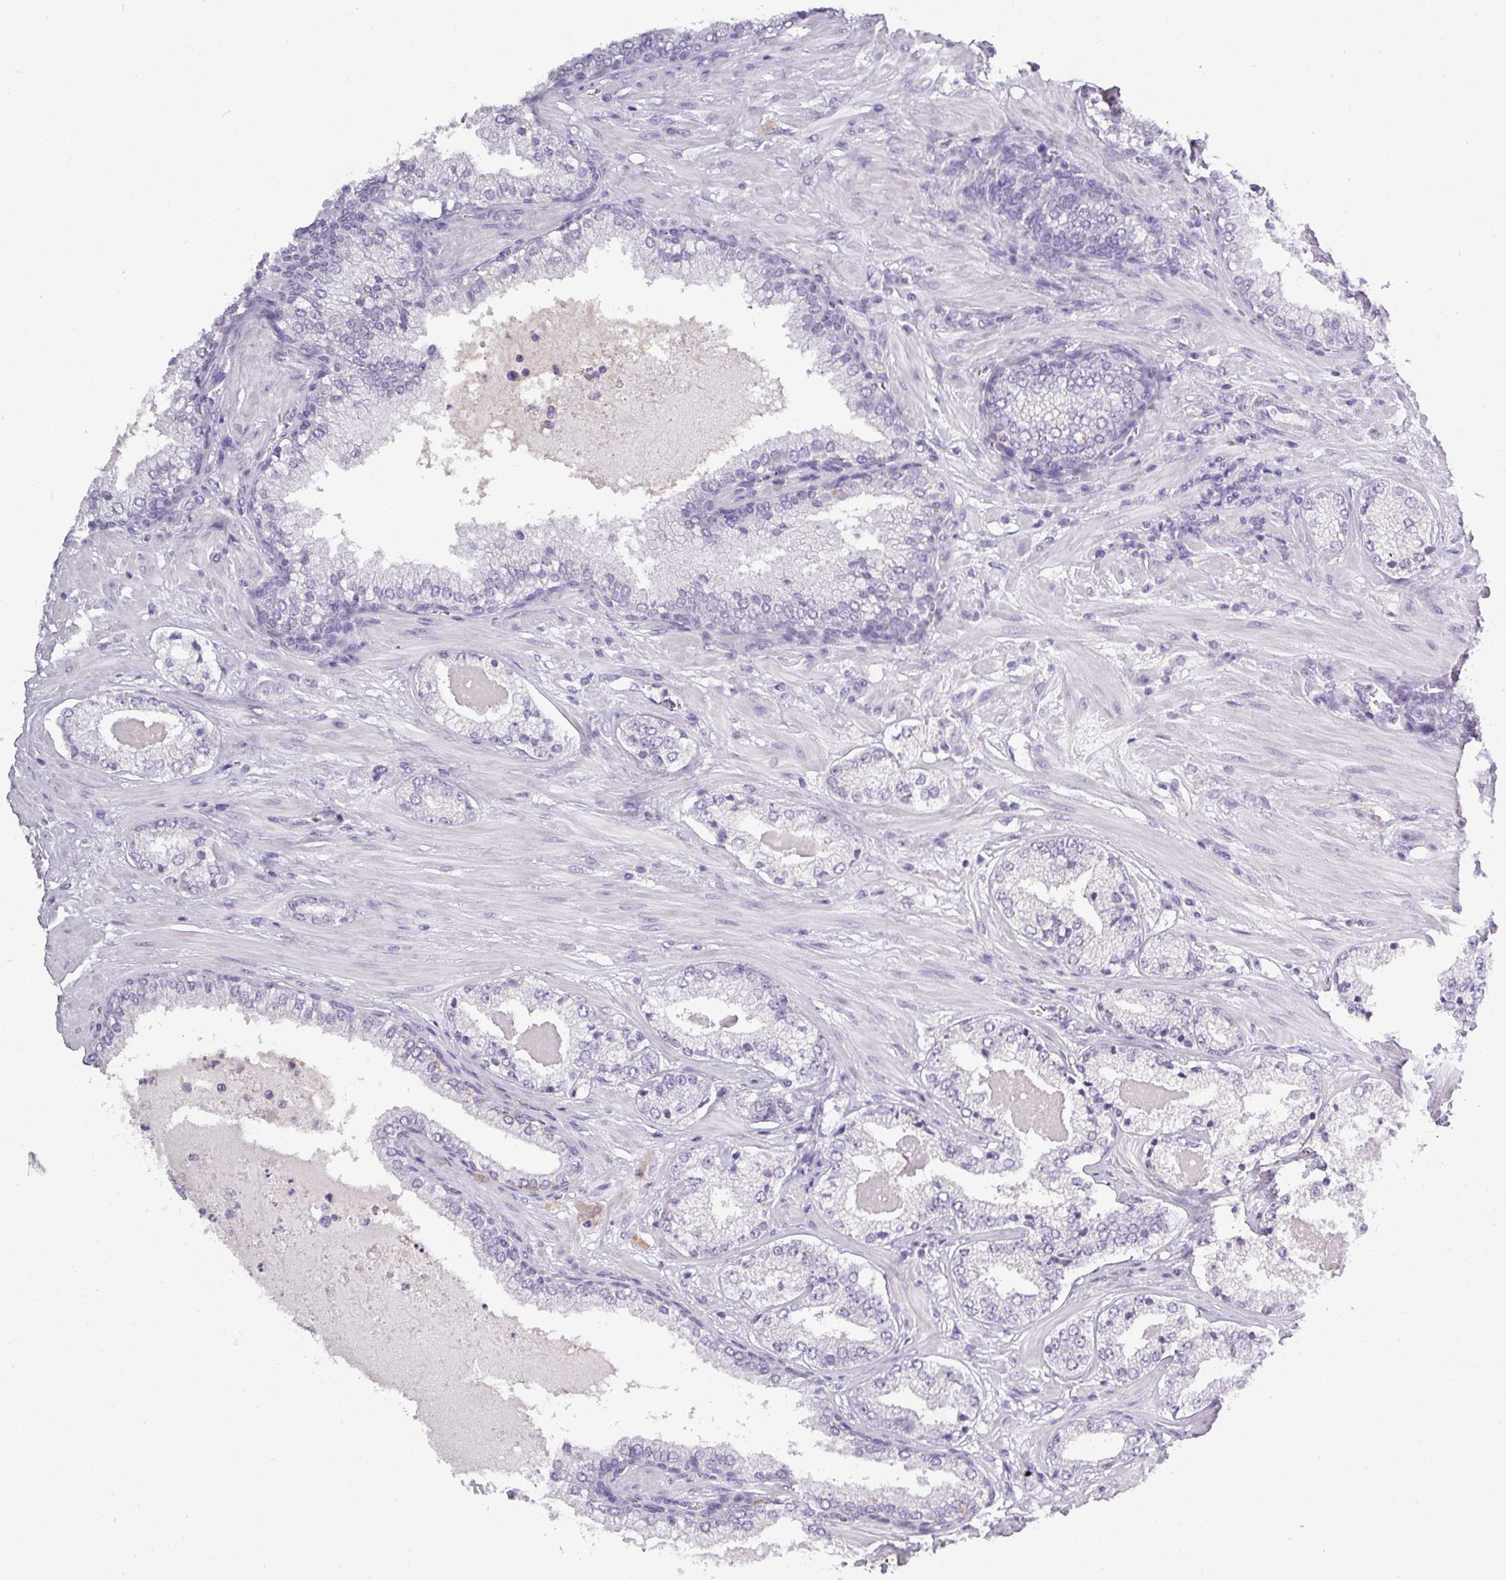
{"staining": {"intensity": "negative", "quantity": "none", "location": "none"}, "tissue": "prostate cancer", "cell_type": "Tumor cells", "image_type": "cancer", "snomed": [{"axis": "morphology", "description": "Adenocarcinoma, High grade"}, {"axis": "topography", "description": "Prostate"}], "caption": "Immunohistochemistry (IHC) of human prostate cancer reveals no staining in tumor cells. (DAB immunohistochemistry (IHC) with hematoxylin counter stain).", "gene": "TMEM91", "patient": {"sex": "male", "age": 55}}